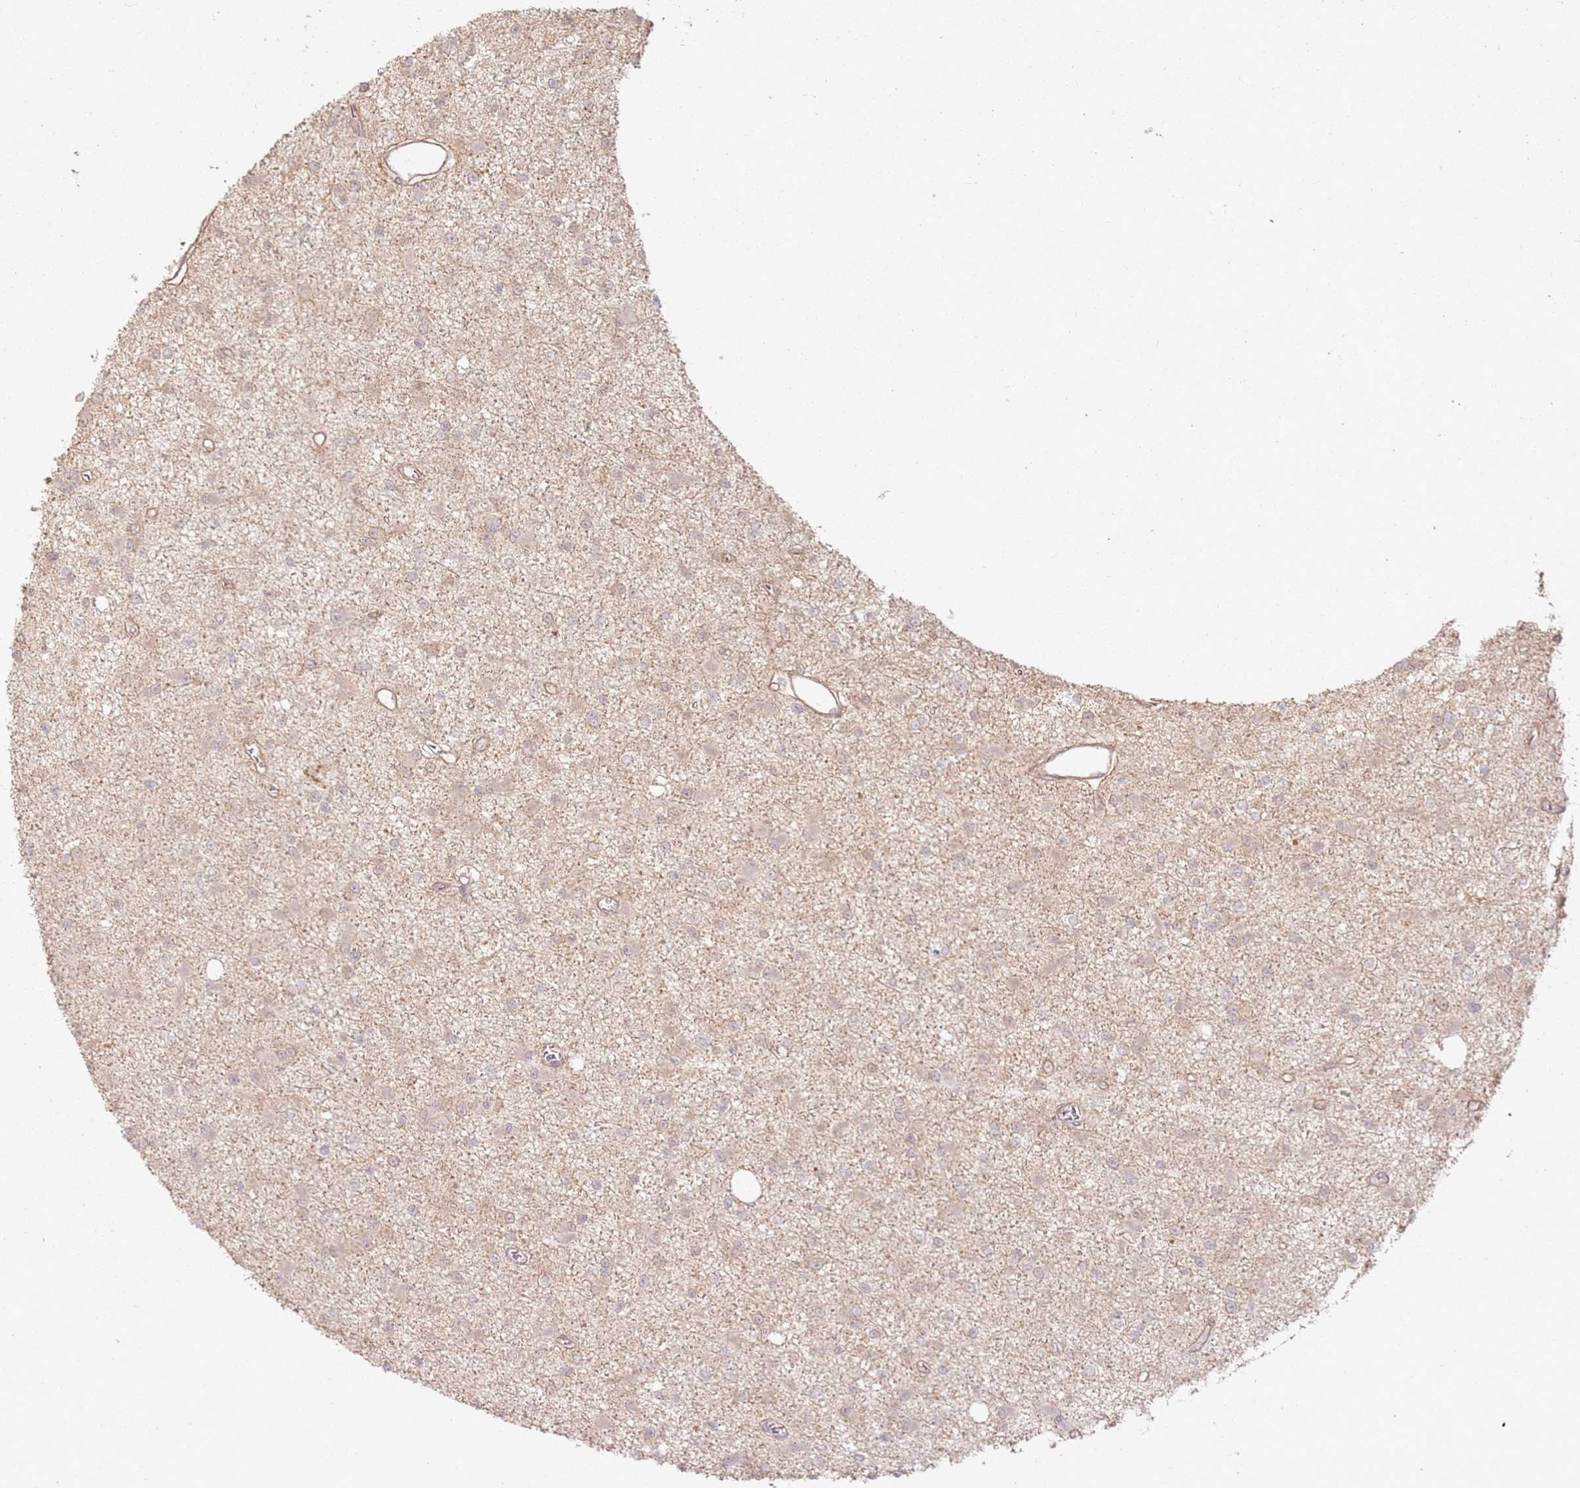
{"staining": {"intensity": "weak", "quantity": "<25%", "location": "cytoplasmic/membranous"}, "tissue": "glioma", "cell_type": "Tumor cells", "image_type": "cancer", "snomed": [{"axis": "morphology", "description": "Glioma, malignant, Low grade"}, {"axis": "topography", "description": "Brain"}], "caption": "Histopathology image shows no protein staining in tumor cells of glioma tissue.", "gene": "ZNF776", "patient": {"sex": "female", "age": 22}}